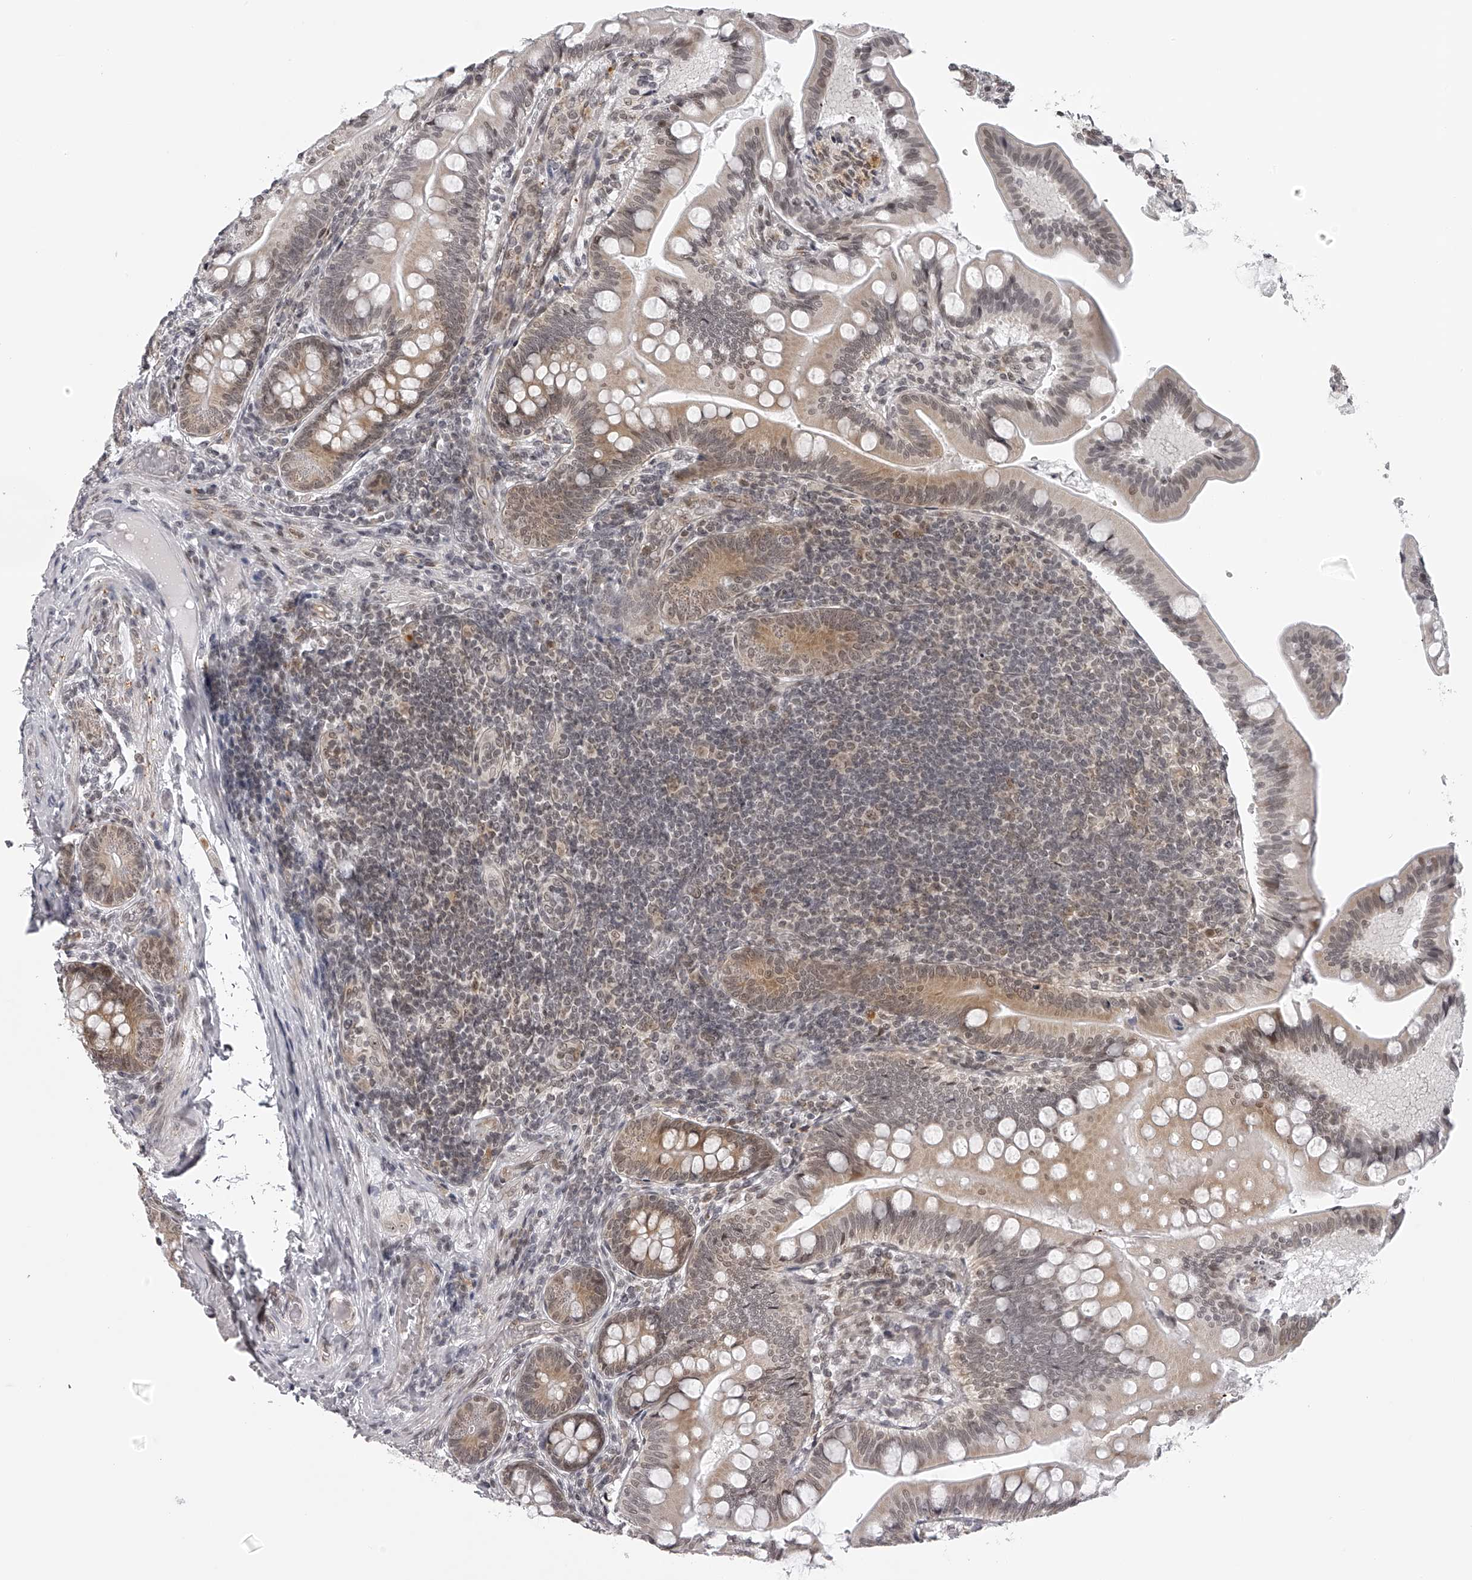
{"staining": {"intensity": "moderate", "quantity": "25%-75%", "location": "cytoplasmic/membranous"}, "tissue": "small intestine", "cell_type": "Glandular cells", "image_type": "normal", "snomed": [{"axis": "morphology", "description": "Normal tissue, NOS"}, {"axis": "topography", "description": "Small intestine"}], "caption": "Small intestine was stained to show a protein in brown. There is medium levels of moderate cytoplasmic/membranous staining in approximately 25%-75% of glandular cells. (Brightfield microscopy of DAB IHC at high magnification).", "gene": "ODF2L", "patient": {"sex": "male", "age": 7}}